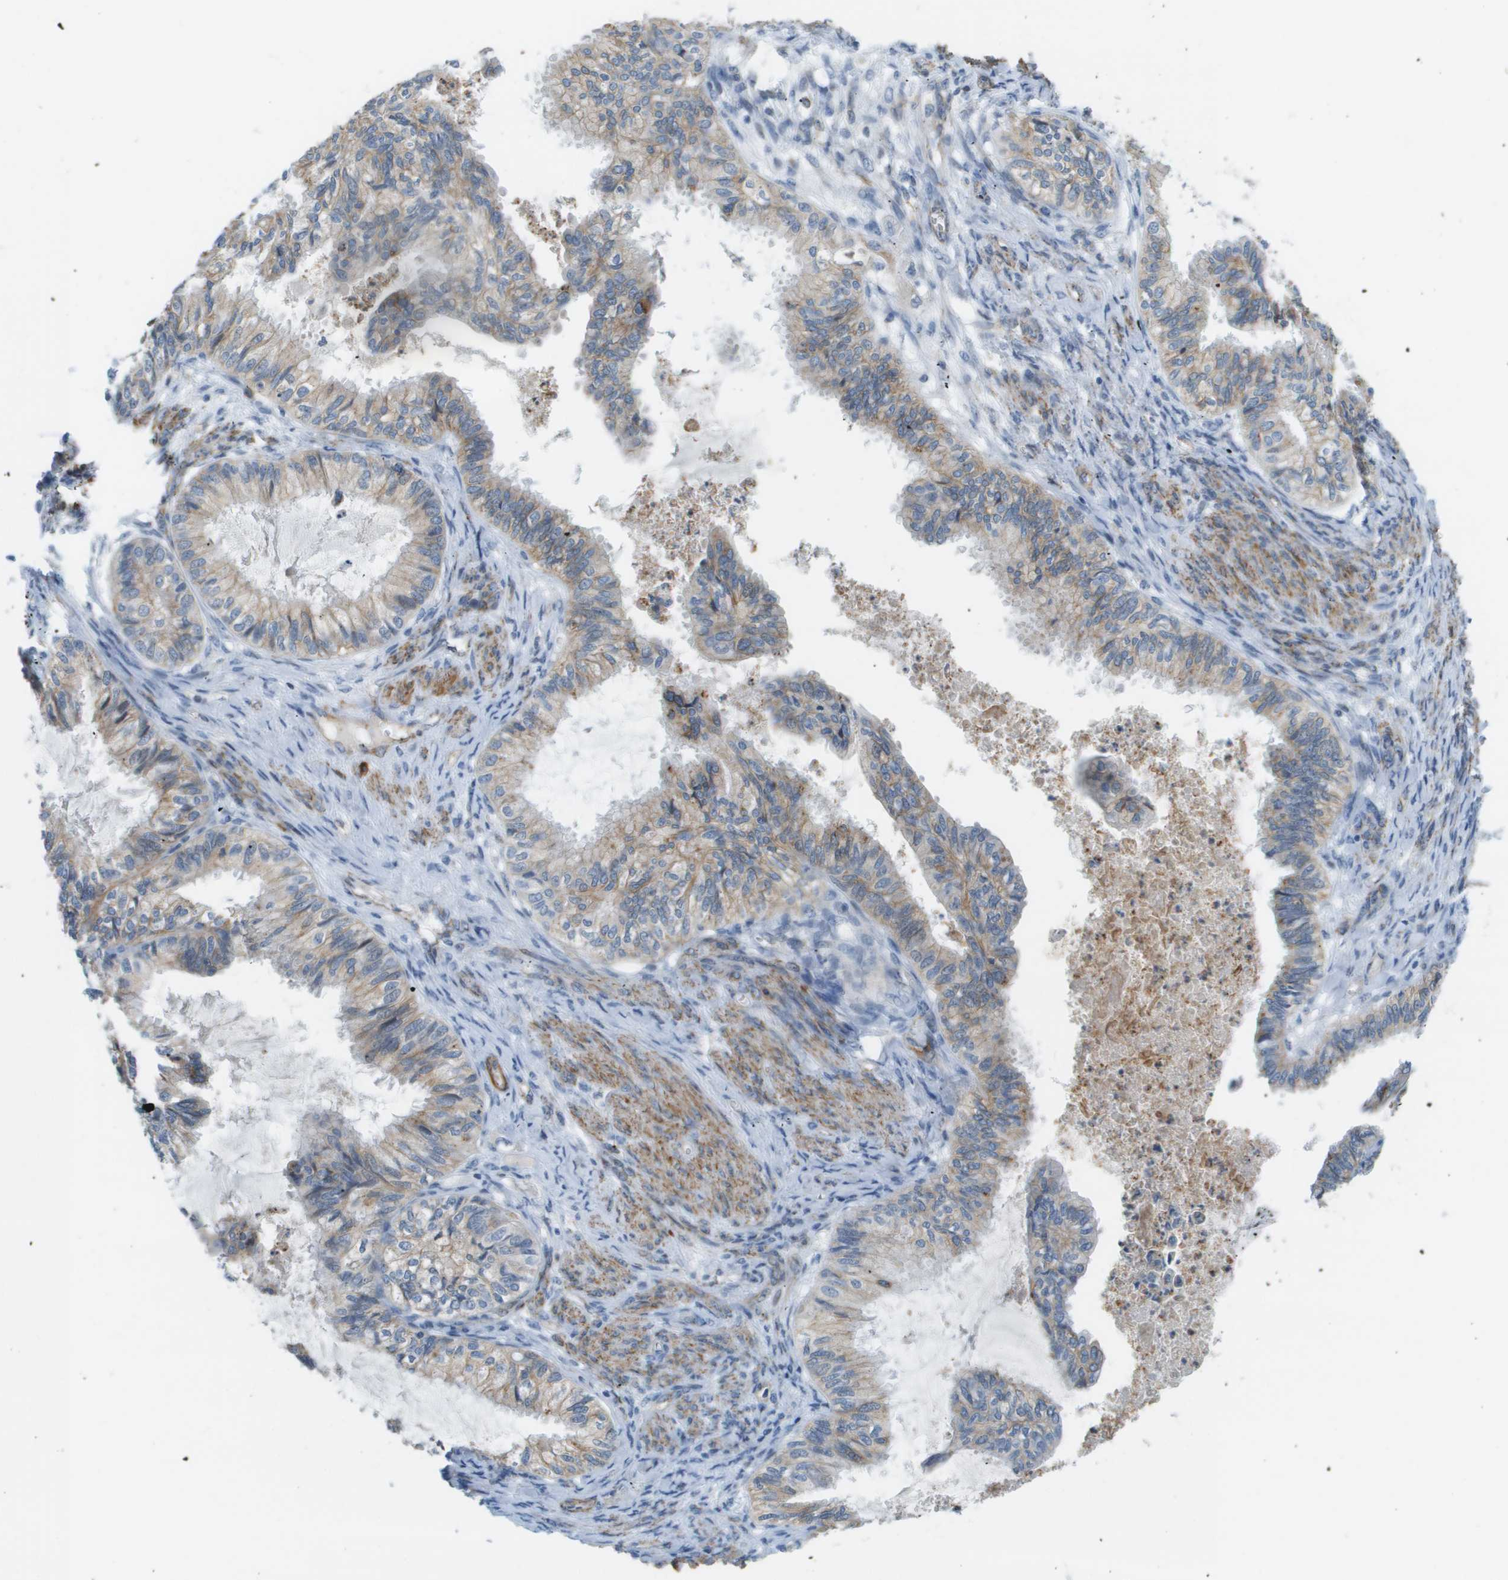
{"staining": {"intensity": "weak", "quantity": "25%-75%", "location": "cytoplasmic/membranous"}, "tissue": "cervical cancer", "cell_type": "Tumor cells", "image_type": "cancer", "snomed": [{"axis": "morphology", "description": "Normal tissue, NOS"}, {"axis": "morphology", "description": "Adenocarcinoma, NOS"}, {"axis": "topography", "description": "Cervix"}, {"axis": "topography", "description": "Endometrium"}], "caption": "Immunohistochemical staining of human adenocarcinoma (cervical) displays low levels of weak cytoplasmic/membranous protein expression in approximately 25%-75% of tumor cells. (brown staining indicates protein expression, while blue staining denotes nuclei).", "gene": "MYH11", "patient": {"sex": "female", "age": 86}}